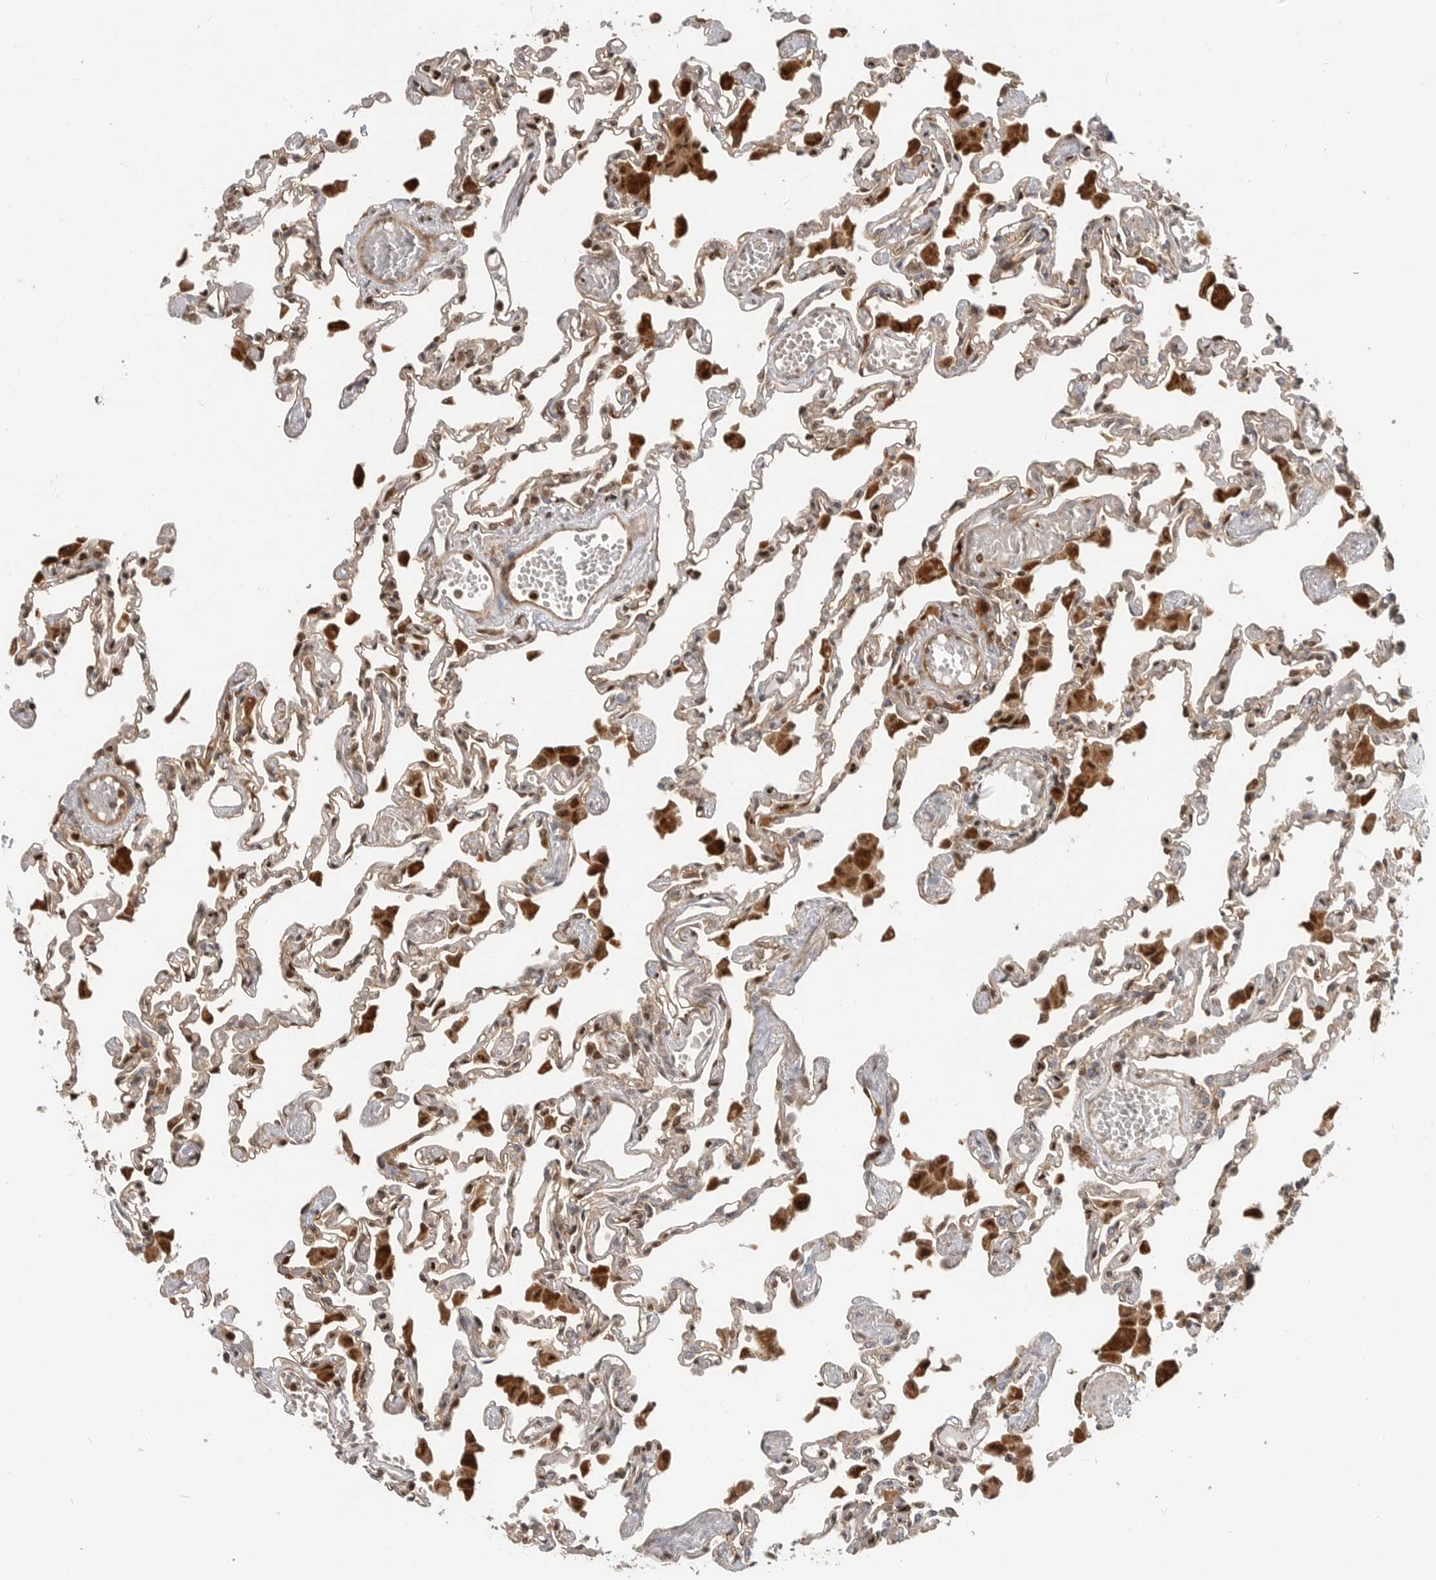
{"staining": {"intensity": "moderate", "quantity": "25%-75%", "location": "cytoplasmic/membranous,nuclear"}, "tissue": "lung", "cell_type": "Alveolar cells", "image_type": "normal", "snomed": [{"axis": "morphology", "description": "Normal tissue, NOS"}, {"axis": "topography", "description": "Bronchus"}, {"axis": "topography", "description": "Lung"}], "caption": "This histopathology image displays normal lung stained with immunohistochemistry (IHC) to label a protein in brown. The cytoplasmic/membranous,nuclear of alveolar cells show moderate positivity for the protein. Nuclei are counter-stained blue.", "gene": "STRAP", "patient": {"sex": "female", "age": 49}}